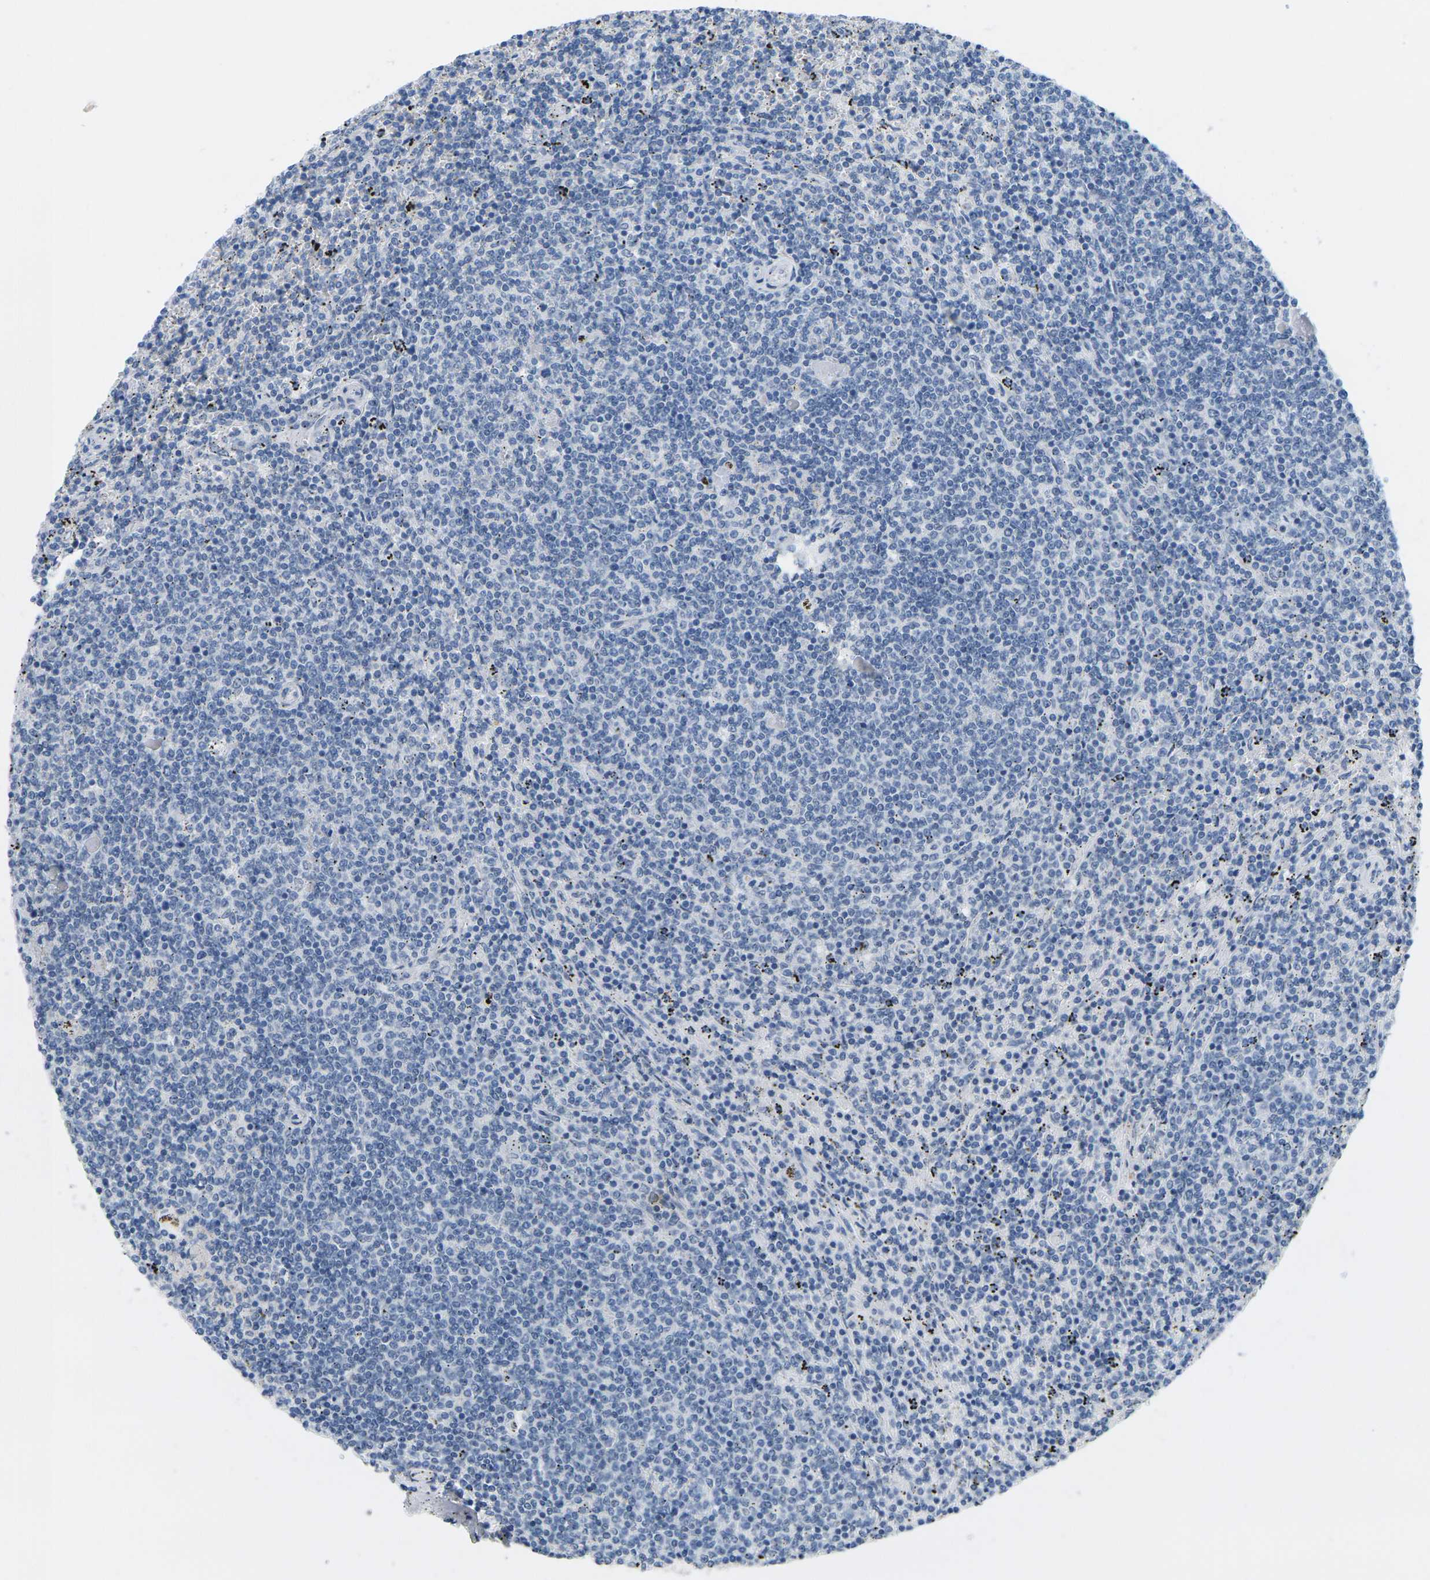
{"staining": {"intensity": "negative", "quantity": "none", "location": "none"}, "tissue": "lymphoma", "cell_type": "Tumor cells", "image_type": "cancer", "snomed": [{"axis": "morphology", "description": "Malignant lymphoma, non-Hodgkin's type, Low grade"}, {"axis": "topography", "description": "Spleen"}], "caption": "This micrograph is of lymphoma stained with immunohistochemistry to label a protein in brown with the nuclei are counter-stained blue. There is no staining in tumor cells. (DAB IHC with hematoxylin counter stain).", "gene": "CTAG1A", "patient": {"sex": "female", "age": 50}}